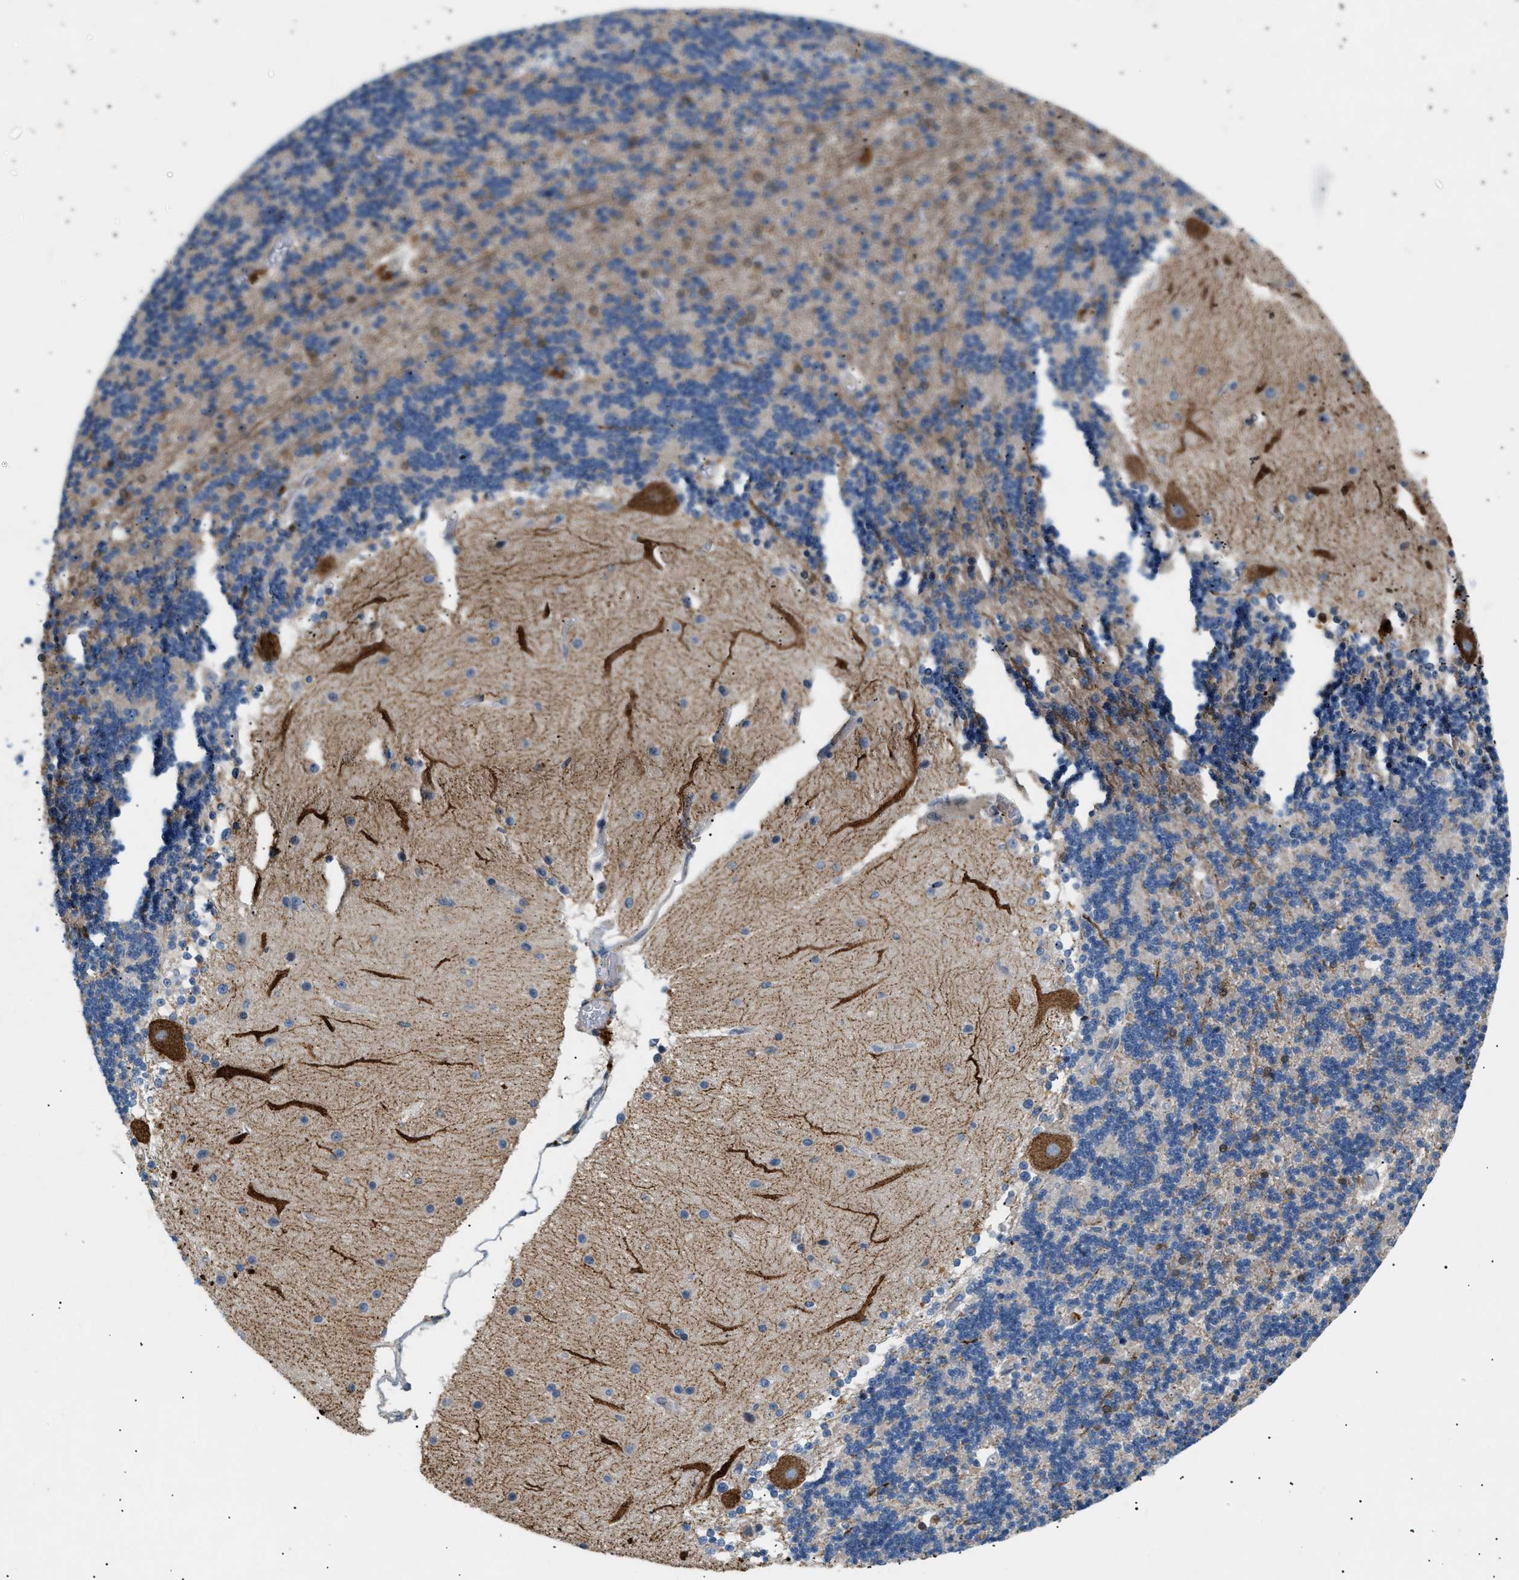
{"staining": {"intensity": "weak", "quantity": "<25%", "location": "cytoplasmic/membranous"}, "tissue": "cerebellum", "cell_type": "Cells in granular layer", "image_type": "normal", "snomed": [{"axis": "morphology", "description": "Normal tissue, NOS"}, {"axis": "topography", "description": "Cerebellum"}], "caption": "IHC photomicrograph of normal cerebellum: human cerebellum stained with DAB reveals no significant protein positivity in cells in granular layer. (Brightfield microscopy of DAB immunohistochemistry at high magnification).", "gene": "FARS2", "patient": {"sex": "female", "age": 54}}